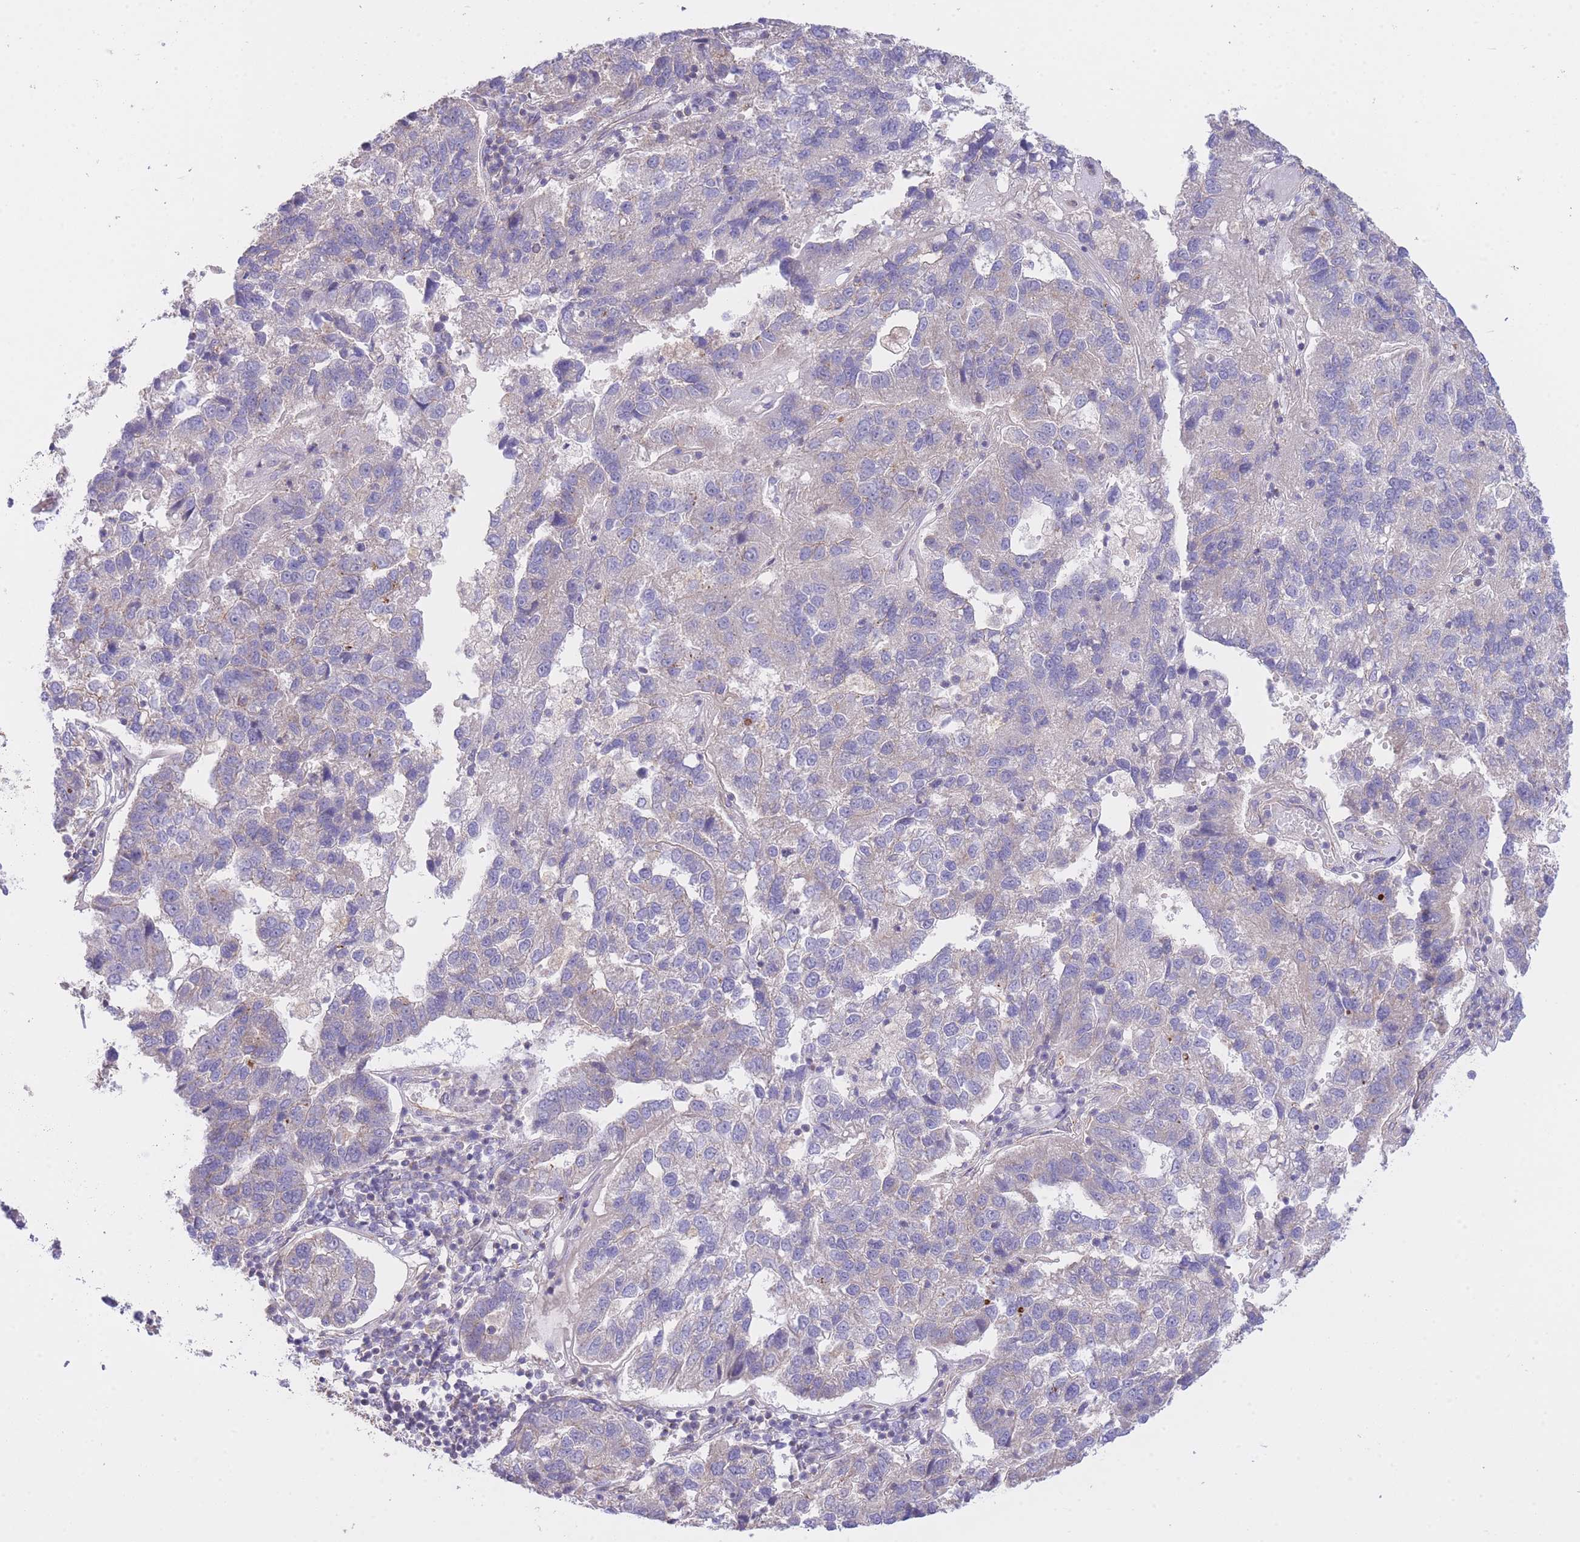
{"staining": {"intensity": "negative", "quantity": "none", "location": "none"}, "tissue": "pancreatic cancer", "cell_type": "Tumor cells", "image_type": "cancer", "snomed": [{"axis": "morphology", "description": "Adenocarcinoma, NOS"}, {"axis": "topography", "description": "Pancreas"}], "caption": "An IHC histopathology image of adenocarcinoma (pancreatic) is shown. There is no staining in tumor cells of adenocarcinoma (pancreatic). (DAB IHC with hematoxylin counter stain).", "gene": "CTBP1", "patient": {"sex": "female", "age": 61}}